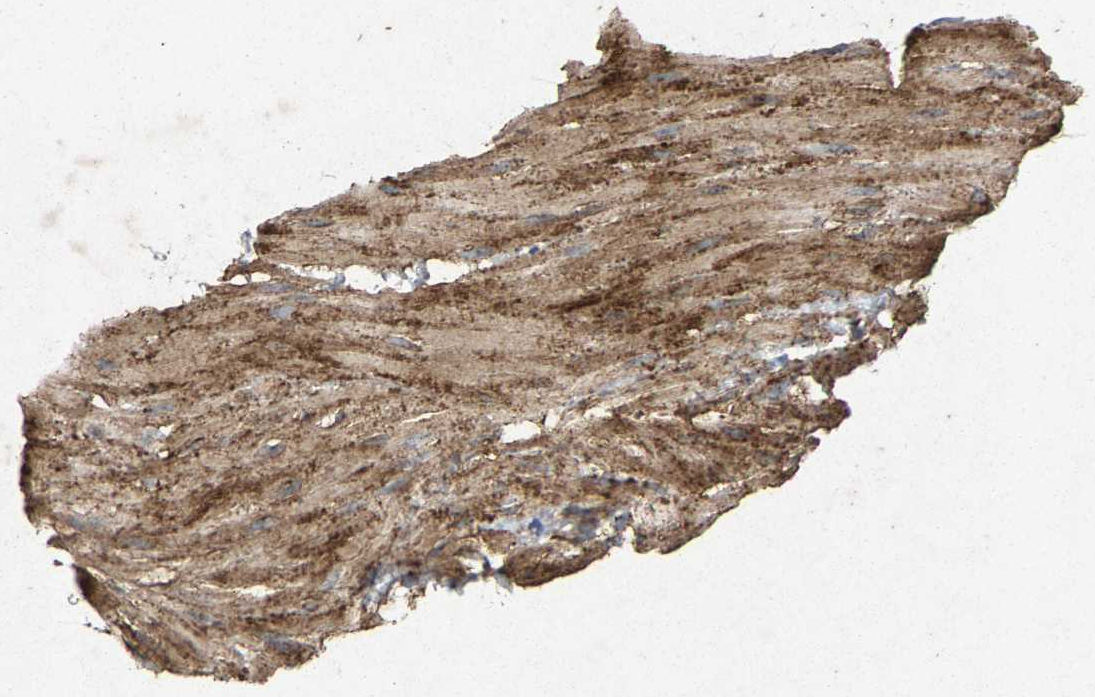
{"staining": {"intensity": "moderate", "quantity": "<25%", "location": "cytoplasmic/membranous"}, "tissue": "smooth muscle", "cell_type": "Smooth muscle cells", "image_type": "normal", "snomed": [{"axis": "morphology", "description": "Normal tissue, NOS"}, {"axis": "topography", "description": "Smooth muscle"}], "caption": "Immunohistochemistry photomicrograph of normal smooth muscle: smooth muscle stained using IHC exhibits low levels of moderate protein expression localized specifically in the cytoplasmic/membranous of smooth muscle cells, appearing as a cytoplasmic/membranous brown color.", "gene": "MAN2A1", "patient": {"sex": "male", "age": 16}}